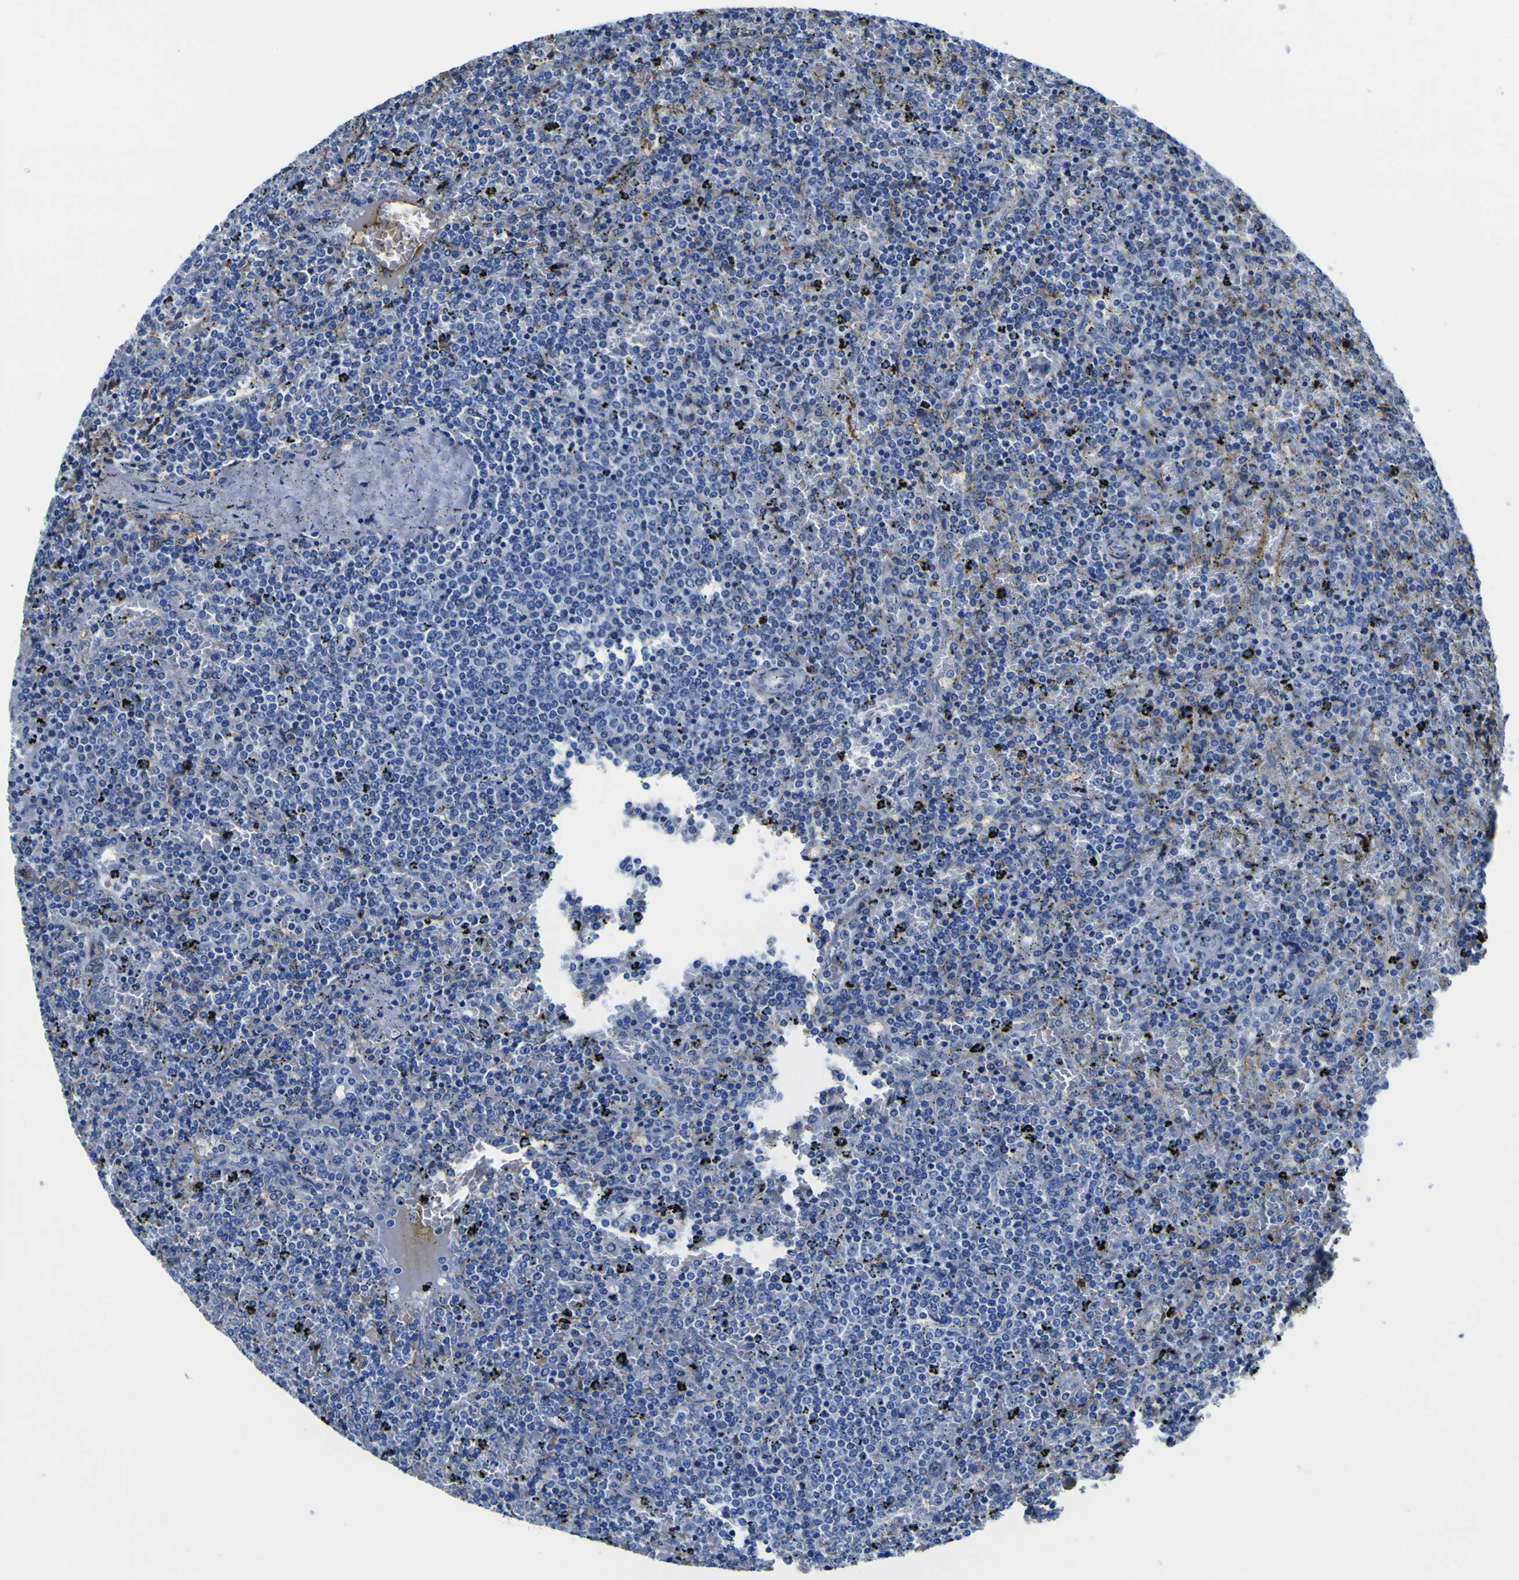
{"staining": {"intensity": "negative", "quantity": "none", "location": "none"}, "tissue": "lymphoma", "cell_type": "Tumor cells", "image_type": "cancer", "snomed": [{"axis": "morphology", "description": "Malignant lymphoma, non-Hodgkin's type, Low grade"}, {"axis": "topography", "description": "Spleen"}], "caption": "High power microscopy photomicrograph of an immunohistochemistry (IHC) micrograph of malignant lymphoma, non-Hodgkin's type (low-grade), revealing no significant positivity in tumor cells. (Brightfield microscopy of DAB immunohistochemistry (IHC) at high magnification).", "gene": "PXDN", "patient": {"sex": "female", "age": 77}}